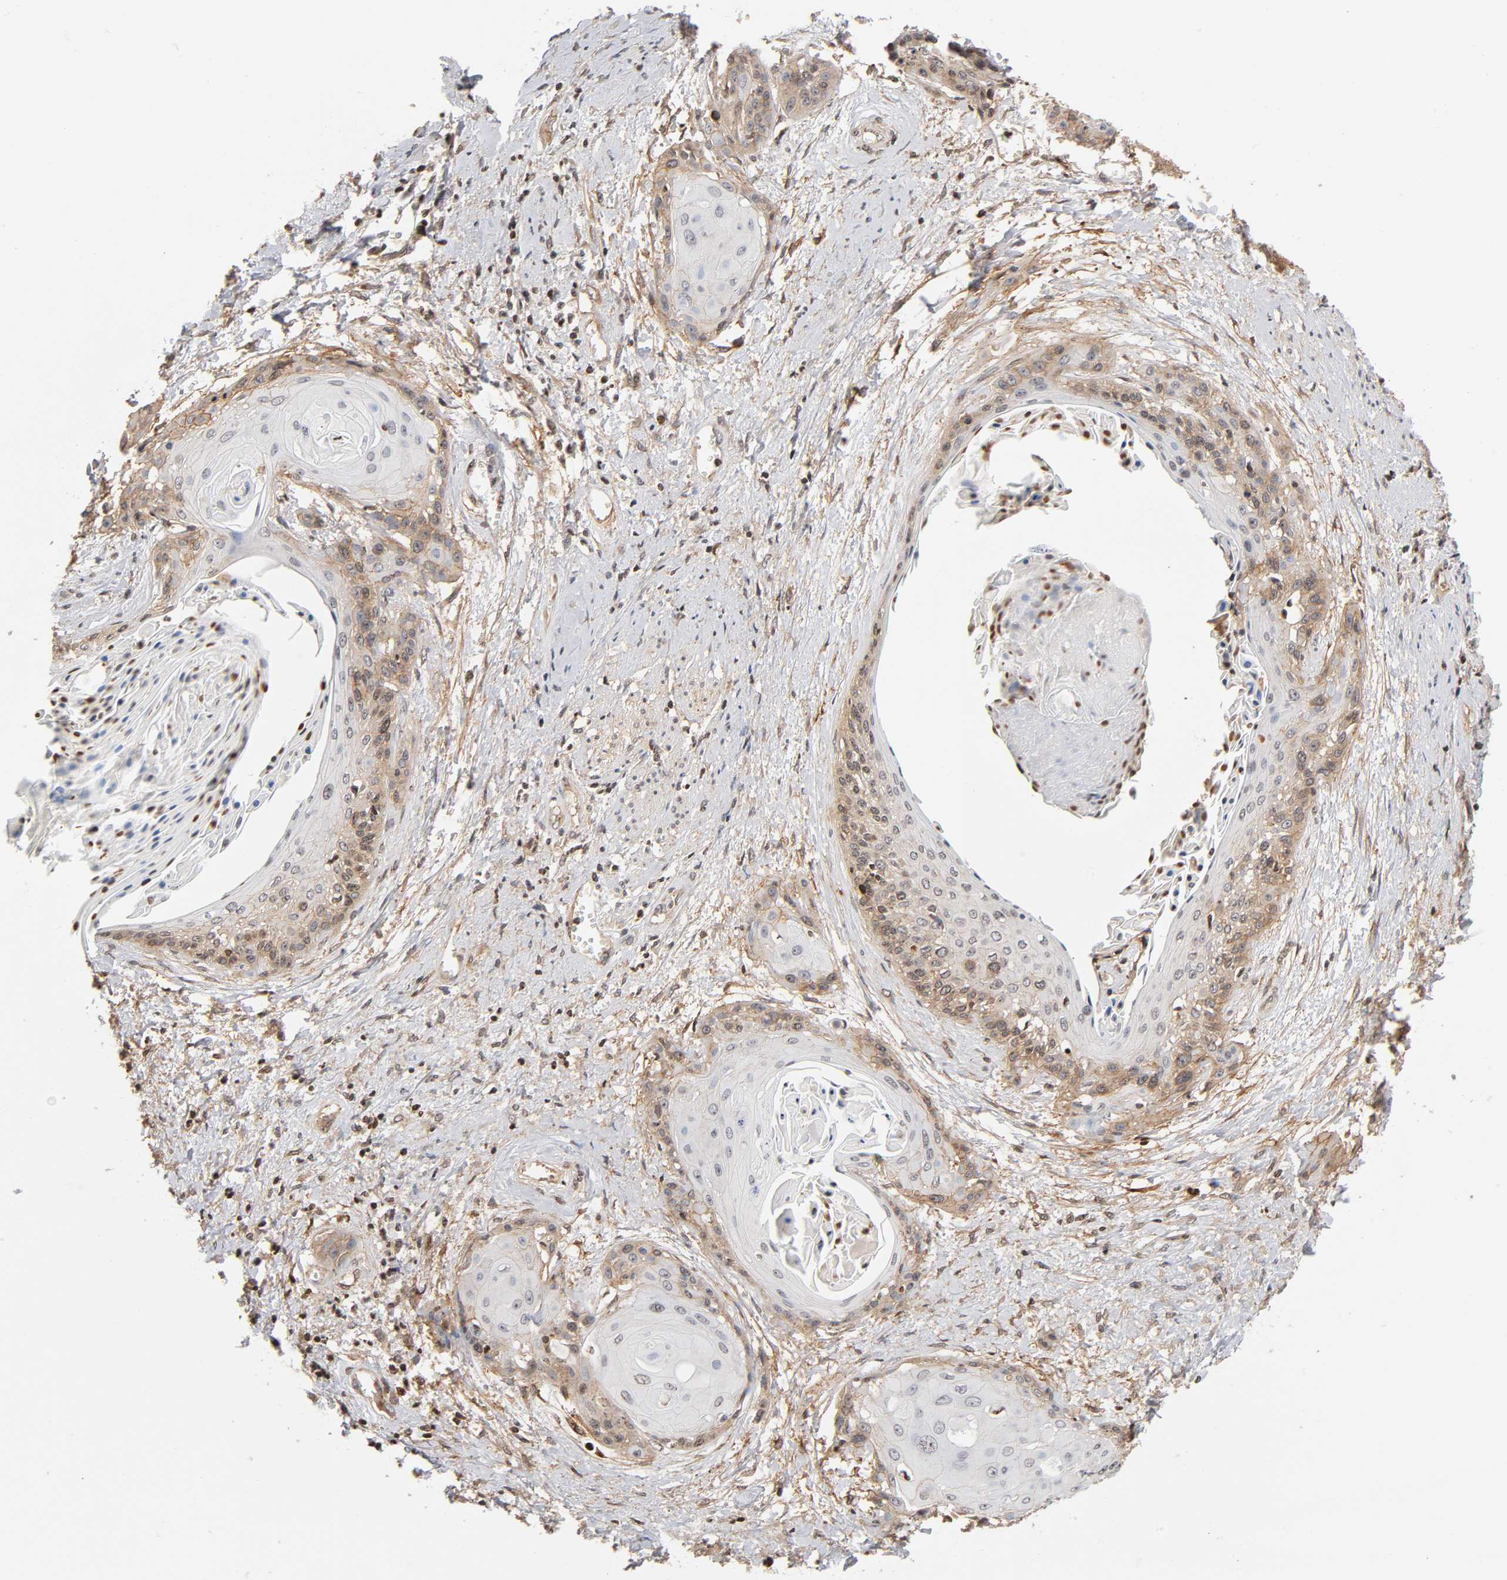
{"staining": {"intensity": "weak", "quantity": "<25%", "location": "cytoplasmic/membranous"}, "tissue": "cervical cancer", "cell_type": "Tumor cells", "image_type": "cancer", "snomed": [{"axis": "morphology", "description": "Squamous cell carcinoma, NOS"}, {"axis": "topography", "description": "Cervix"}], "caption": "An IHC histopathology image of cervical cancer is shown. There is no staining in tumor cells of cervical cancer.", "gene": "ITGAV", "patient": {"sex": "female", "age": 57}}